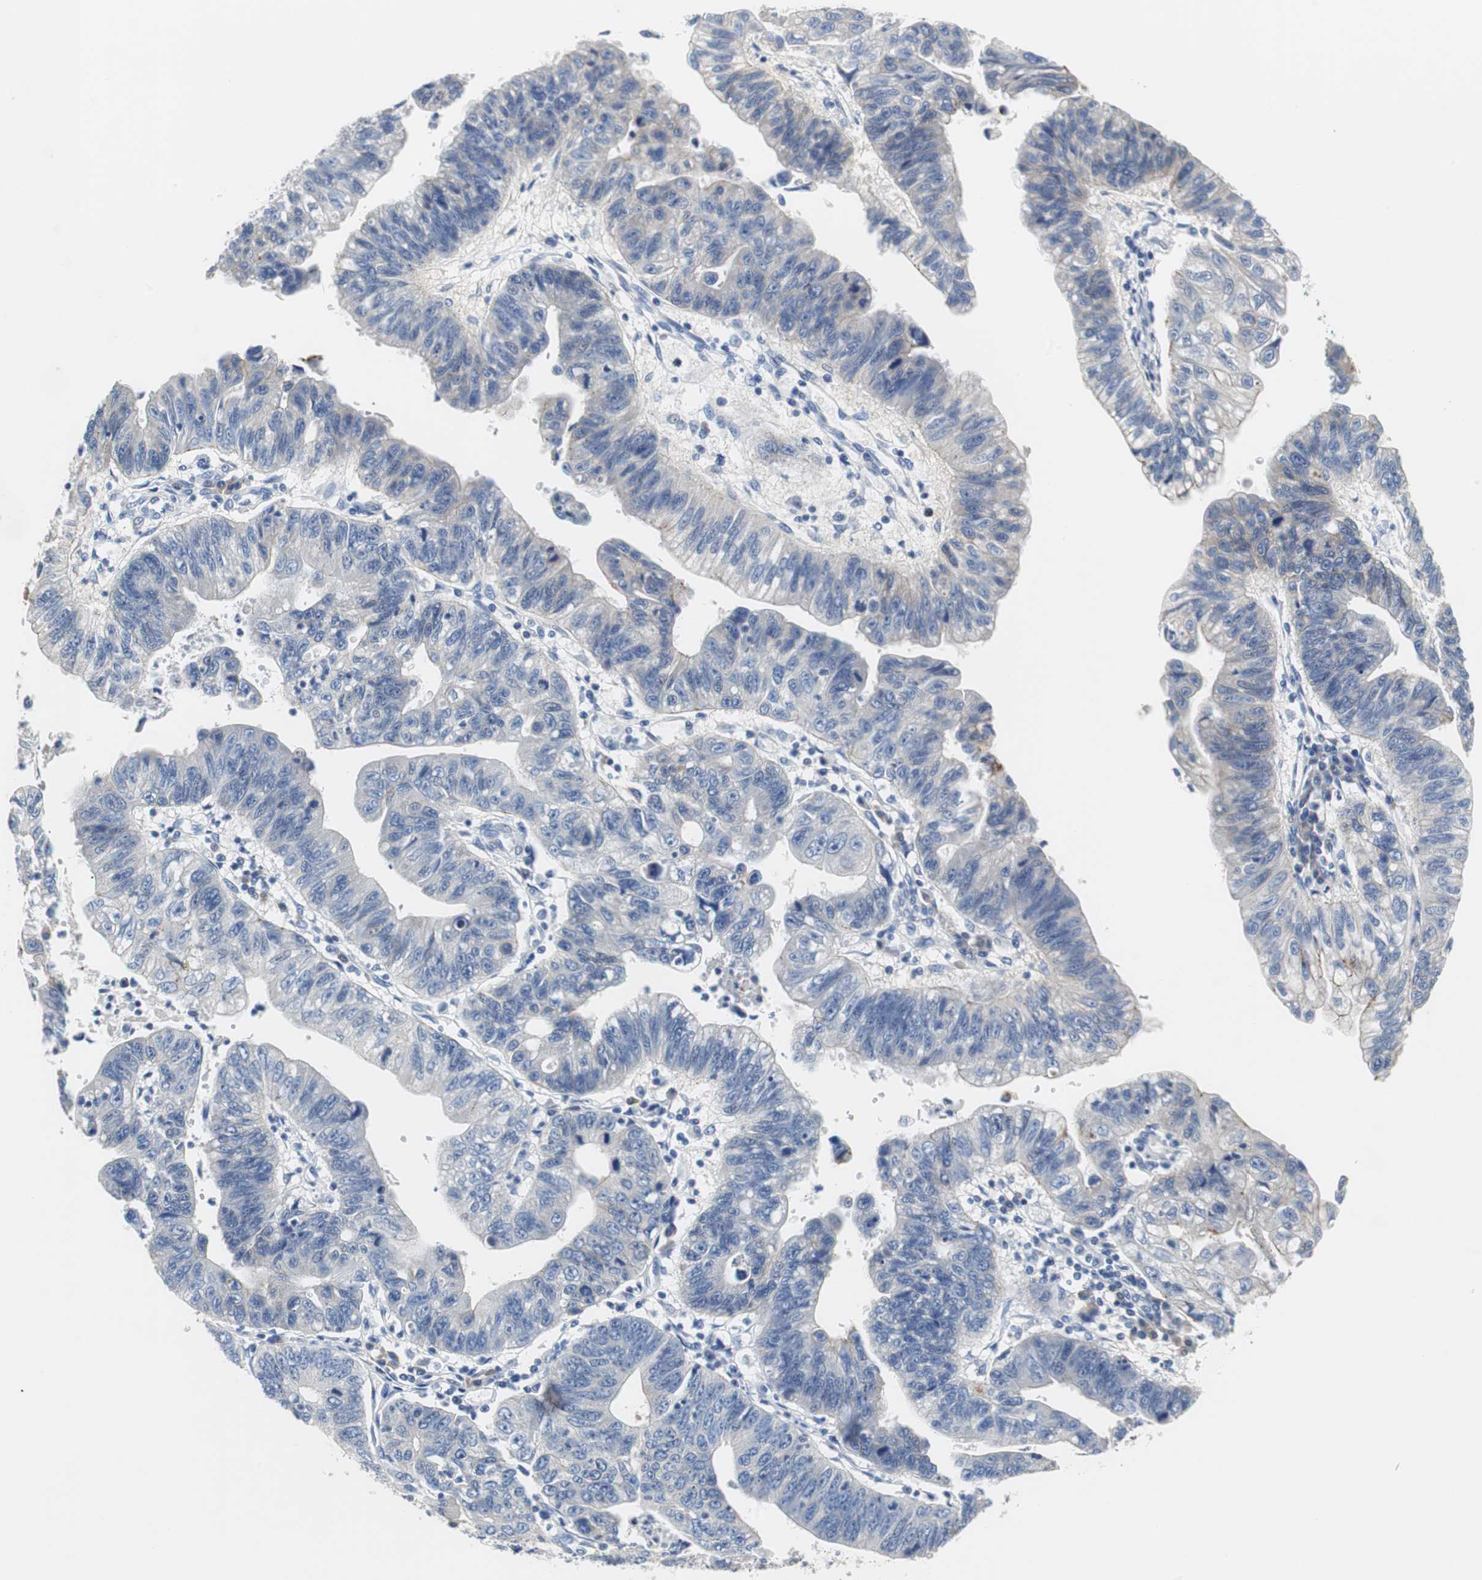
{"staining": {"intensity": "negative", "quantity": "none", "location": "none"}, "tissue": "stomach cancer", "cell_type": "Tumor cells", "image_type": "cancer", "snomed": [{"axis": "morphology", "description": "Adenocarcinoma, NOS"}, {"axis": "topography", "description": "Stomach"}], "caption": "Protein analysis of stomach adenocarcinoma reveals no significant expression in tumor cells. The staining was performed using DAB (3,3'-diaminobenzidine) to visualize the protein expression in brown, while the nuclei were stained in blue with hematoxylin (Magnification: 20x).", "gene": "PCK1", "patient": {"sex": "male", "age": 59}}